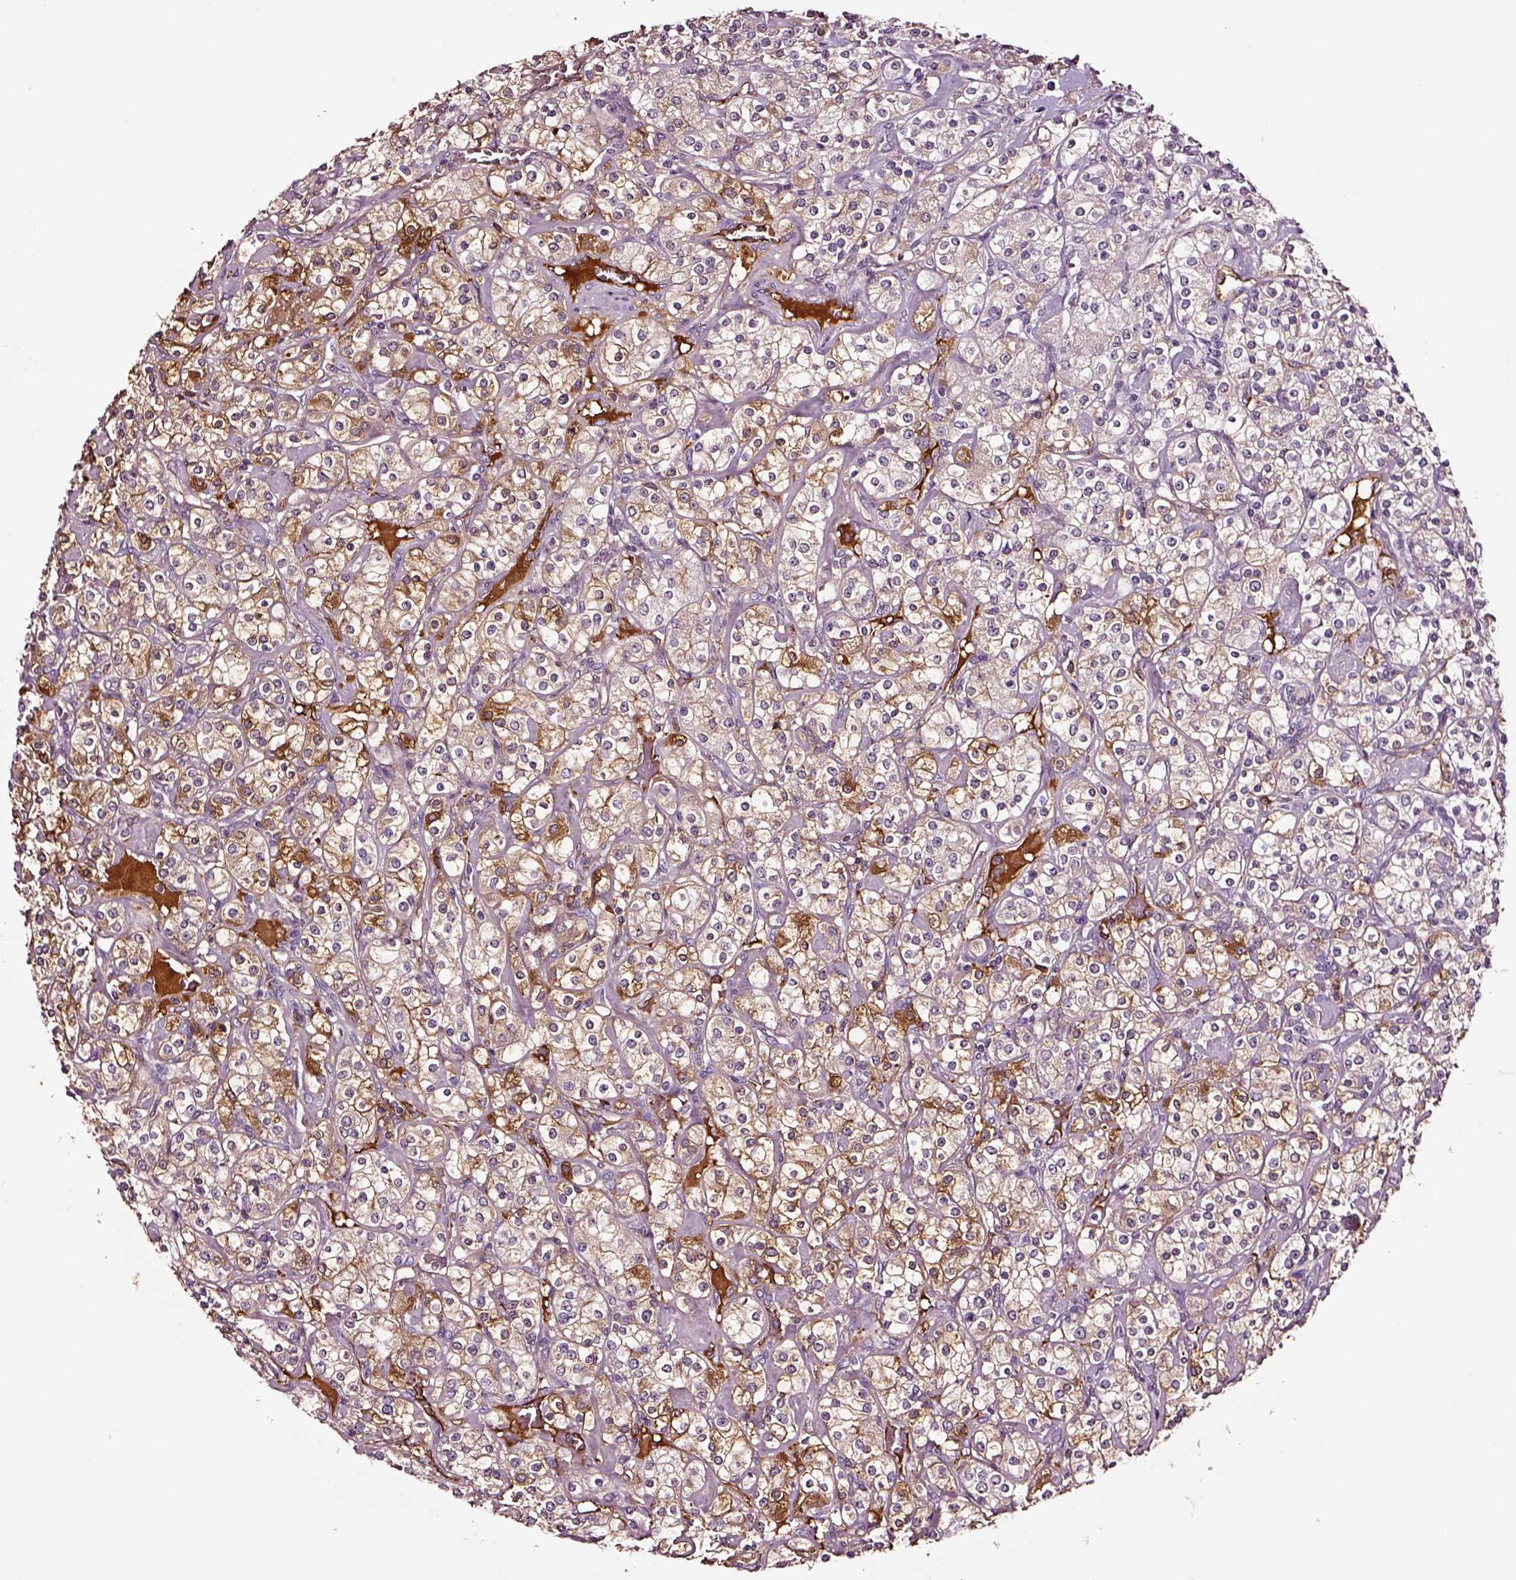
{"staining": {"intensity": "weak", "quantity": "25%-75%", "location": "cytoplasmic/membranous"}, "tissue": "renal cancer", "cell_type": "Tumor cells", "image_type": "cancer", "snomed": [{"axis": "morphology", "description": "Adenocarcinoma, NOS"}, {"axis": "topography", "description": "Kidney"}], "caption": "A brown stain shows weak cytoplasmic/membranous positivity of a protein in human renal cancer tumor cells. (DAB (3,3'-diaminobenzidine) = brown stain, brightfield microscopy at high magnification).", "gene": "TF", "patient": {"sex": "male", "age": 77}}